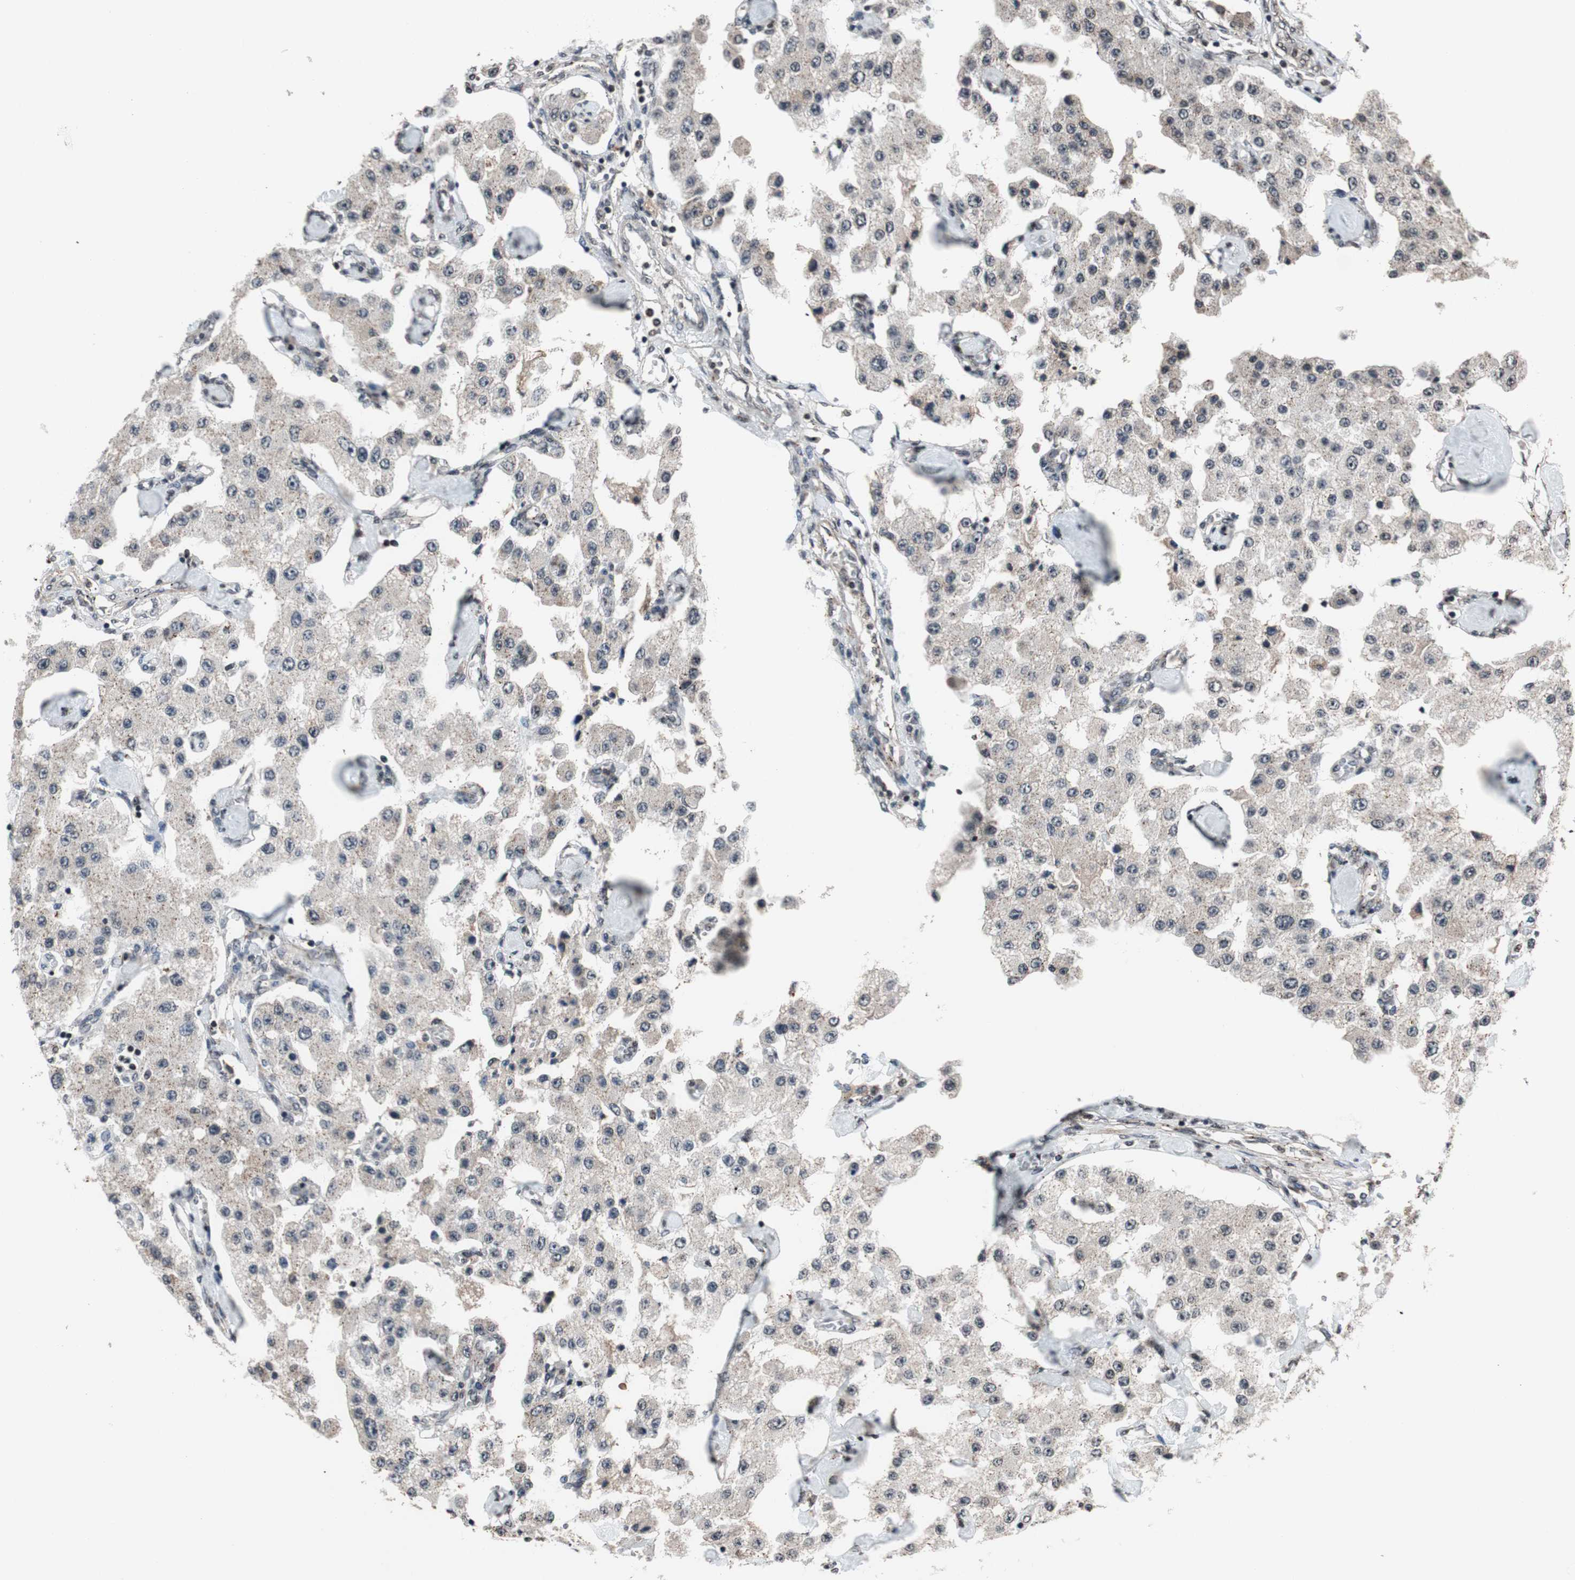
{"staining": {"intensity": "weak", "quantity": ">75%", "location": "cytoplasmic/membranous"}, "tissue": "carcinoid", "cell_type": "Tumor cells", "image_type": "cancer", "snomed": [{"axis": "morphology", "description": "Carcinoid, malignant, NOS"}, {"axis": "topography", "description": "Pancreas"}], "caption": "Immunohistochemical staining of carcinoid (malignant) shows low levels of weak cytoplasmic/membranous positivity in about >75% of tumor cells.", "gene": "RFC1", "patient": {"sex": "male", "age": 41}}